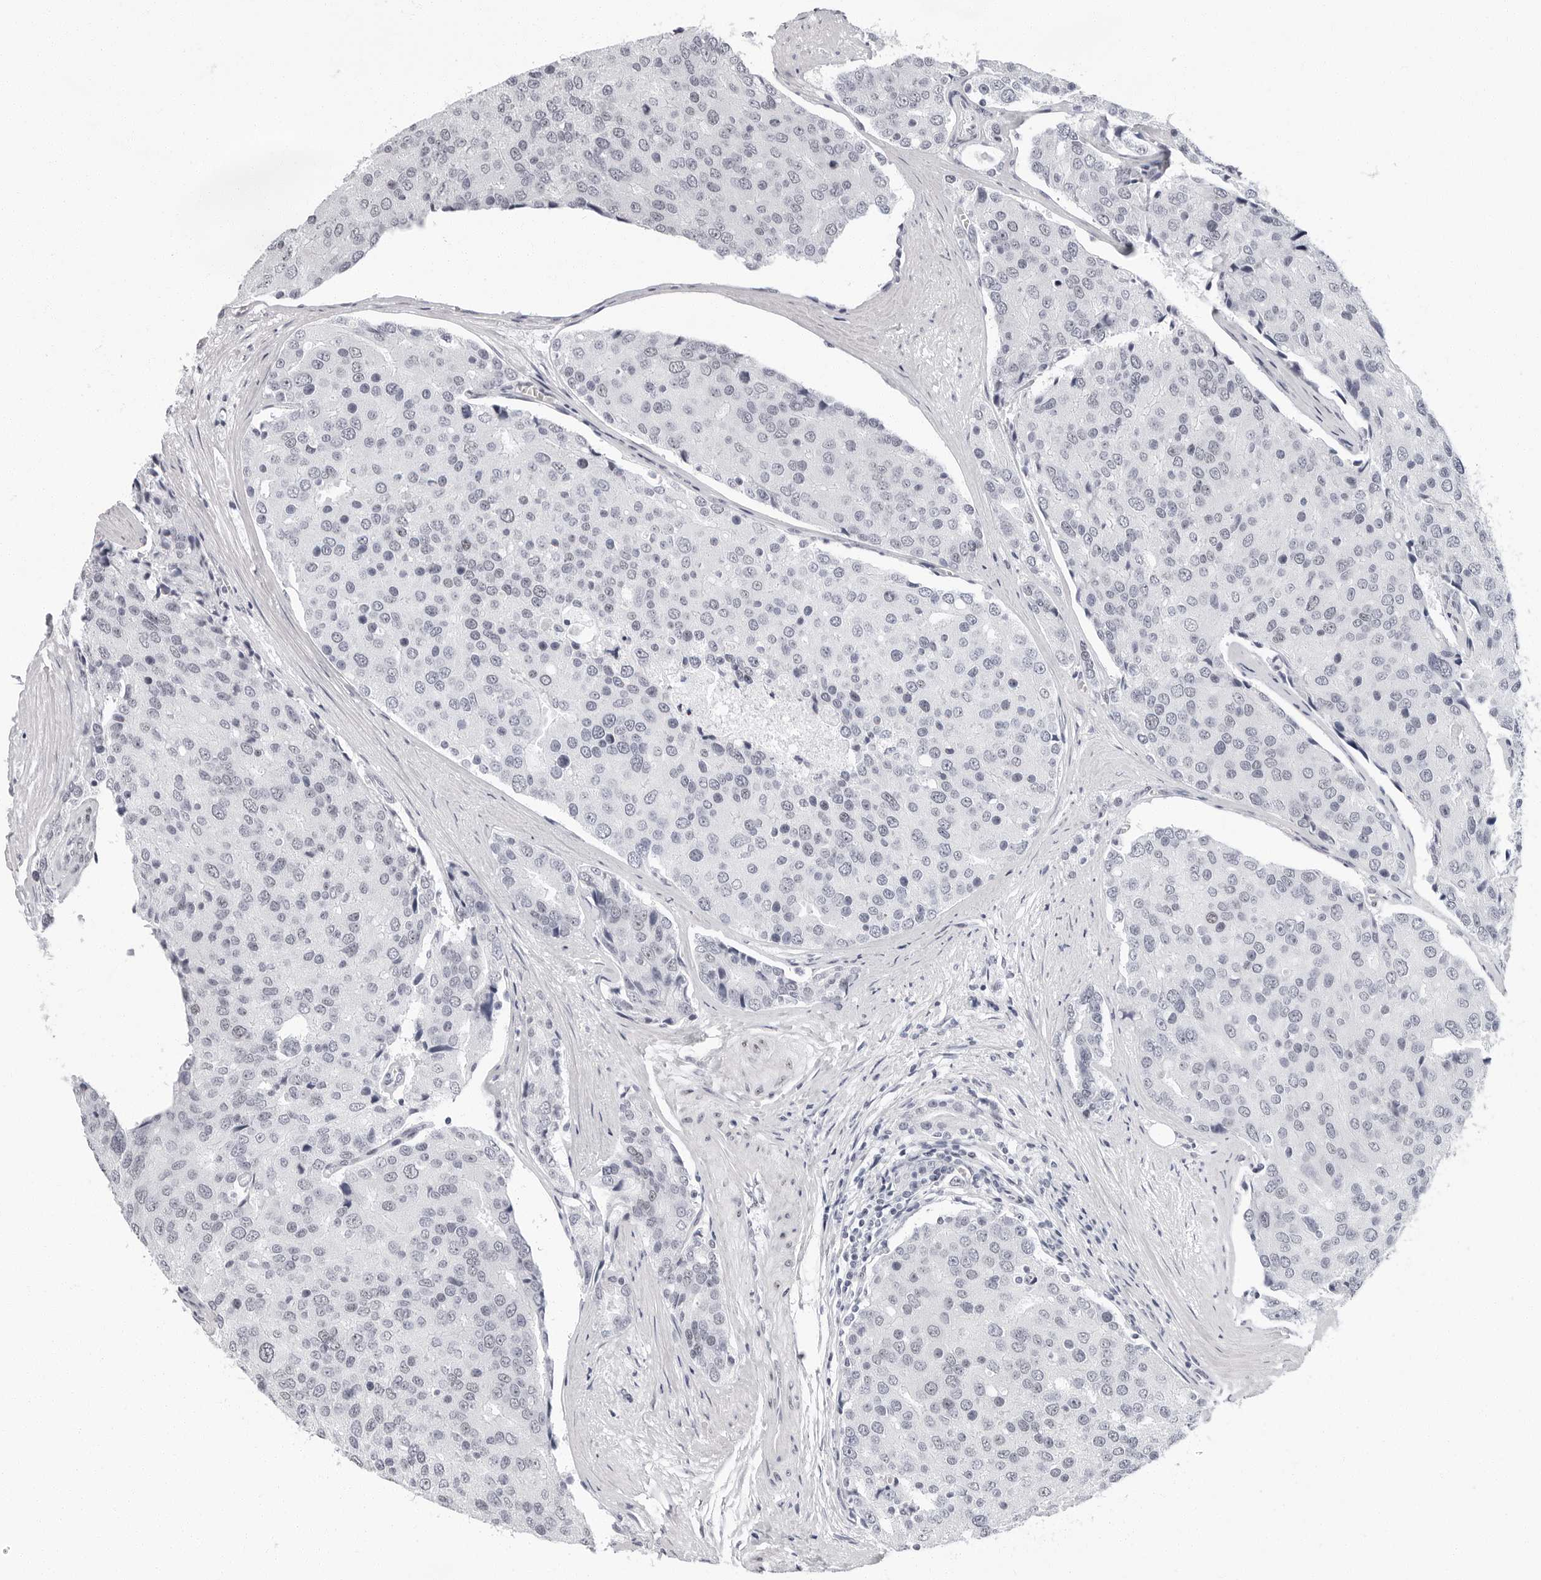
{"staining": {"intensity": "negative", "quantity": "none", "location": "none"}, "tissue": "prostate cancer", "cell_type": "Tumor cells", "image_type": "cancer", "snomed": [{"axis": "morphology", "description": "Adenocarcinoma, High grade"}, {"axis": "topography", "description": "Prostate"}], "caption": "DAB (3,3'-diaminobenzidine) immunohistochemical staining of prostate cancer demonstrates no significant staining in tumor cells.", "gene": "VEZF1", "patient": {"sex": "male", "age": 50}}